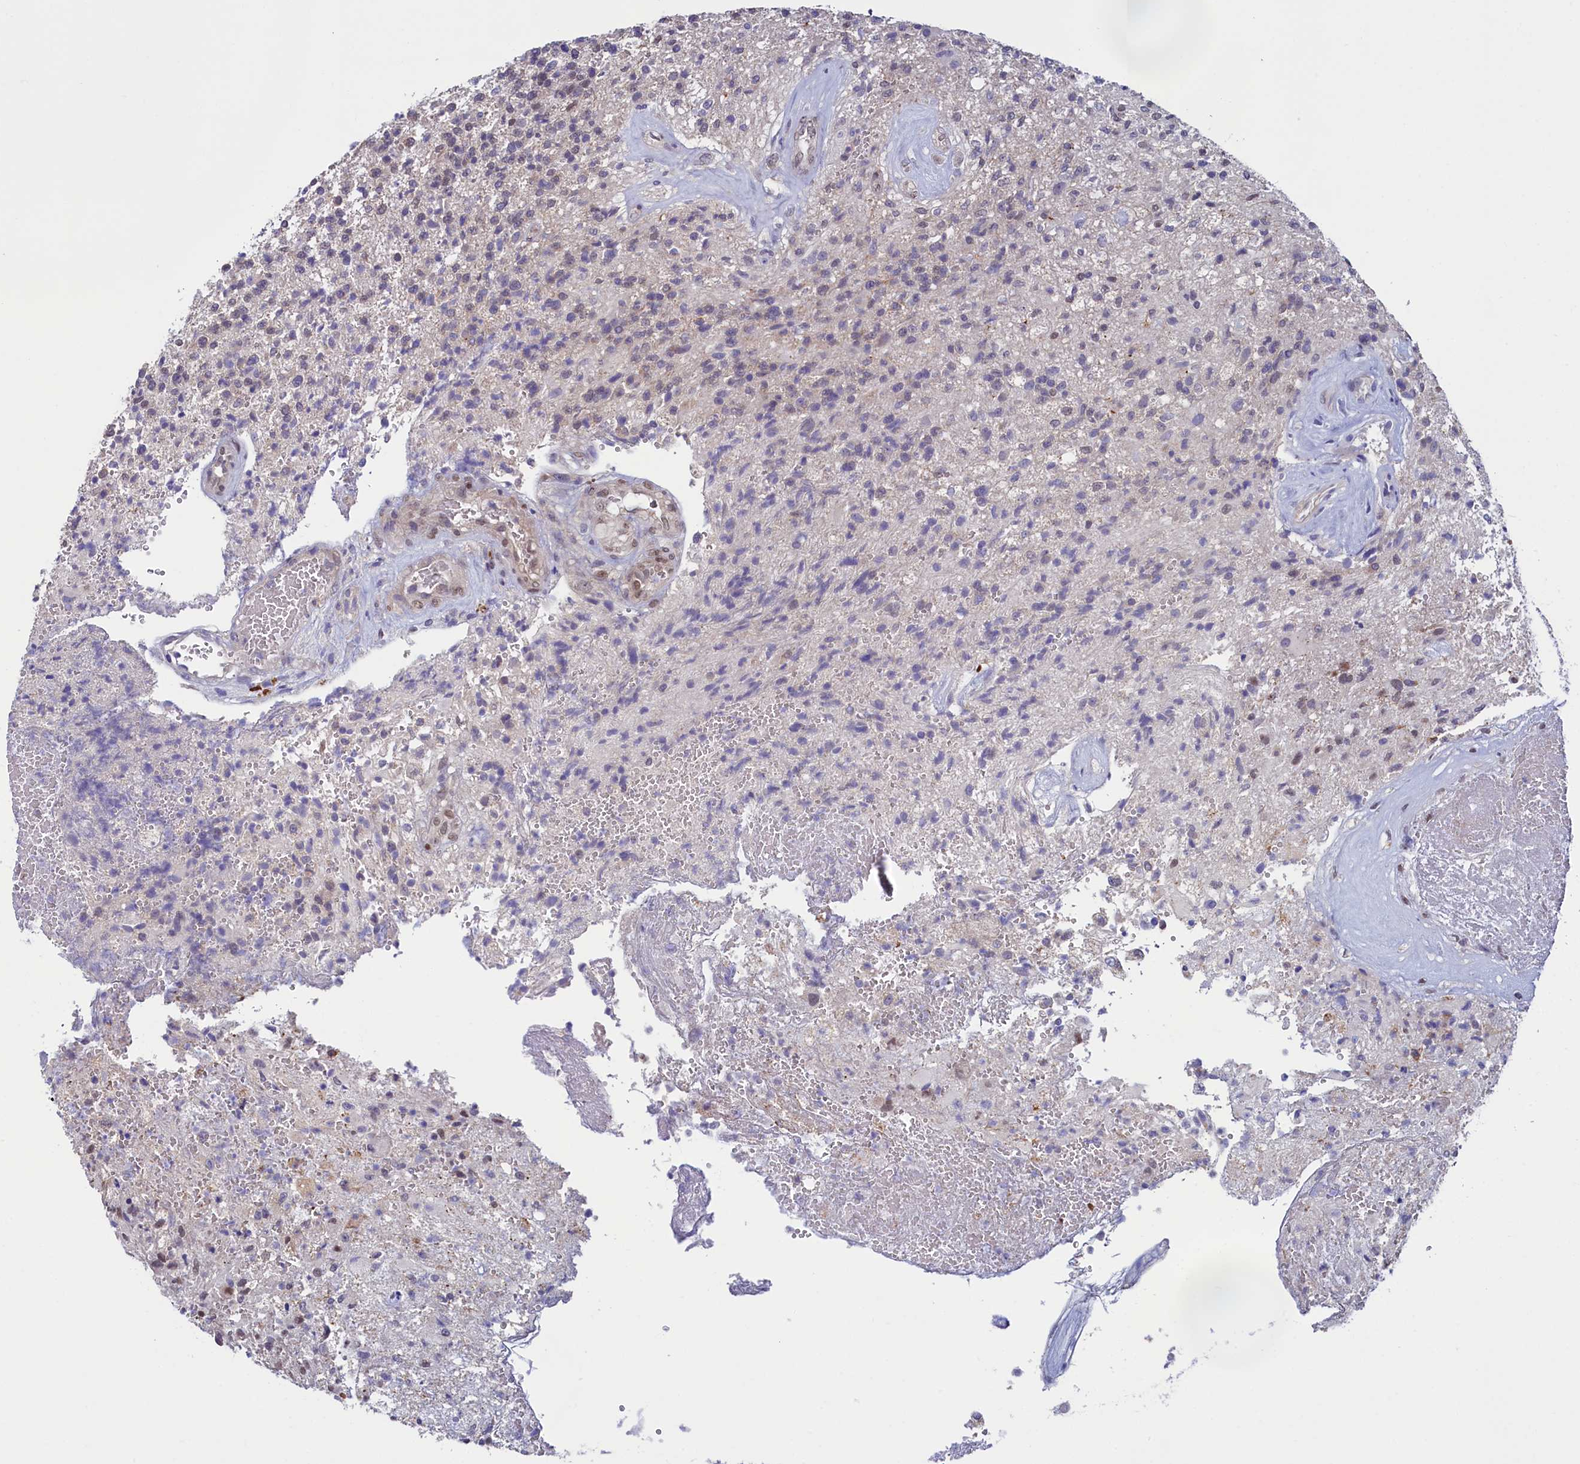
{"staining": {"intensity": "weak", "quantity": "<25%", "location": "nuclear"}, "tissue": "glioma", "cell_type": "Tumor cells", "image_type": "cancer", "snomed": [{"axis": "morphology", "description": "Glioma, malignant, High grade"}, {"axis": "topography", "description": "Brain"}], "caption": "Glioma was stained to show a protein in brown. There is no significant positivity in tumor cells.", "gene": "FLYWCH2", "patient": {"sex": "male", "age": 56}}